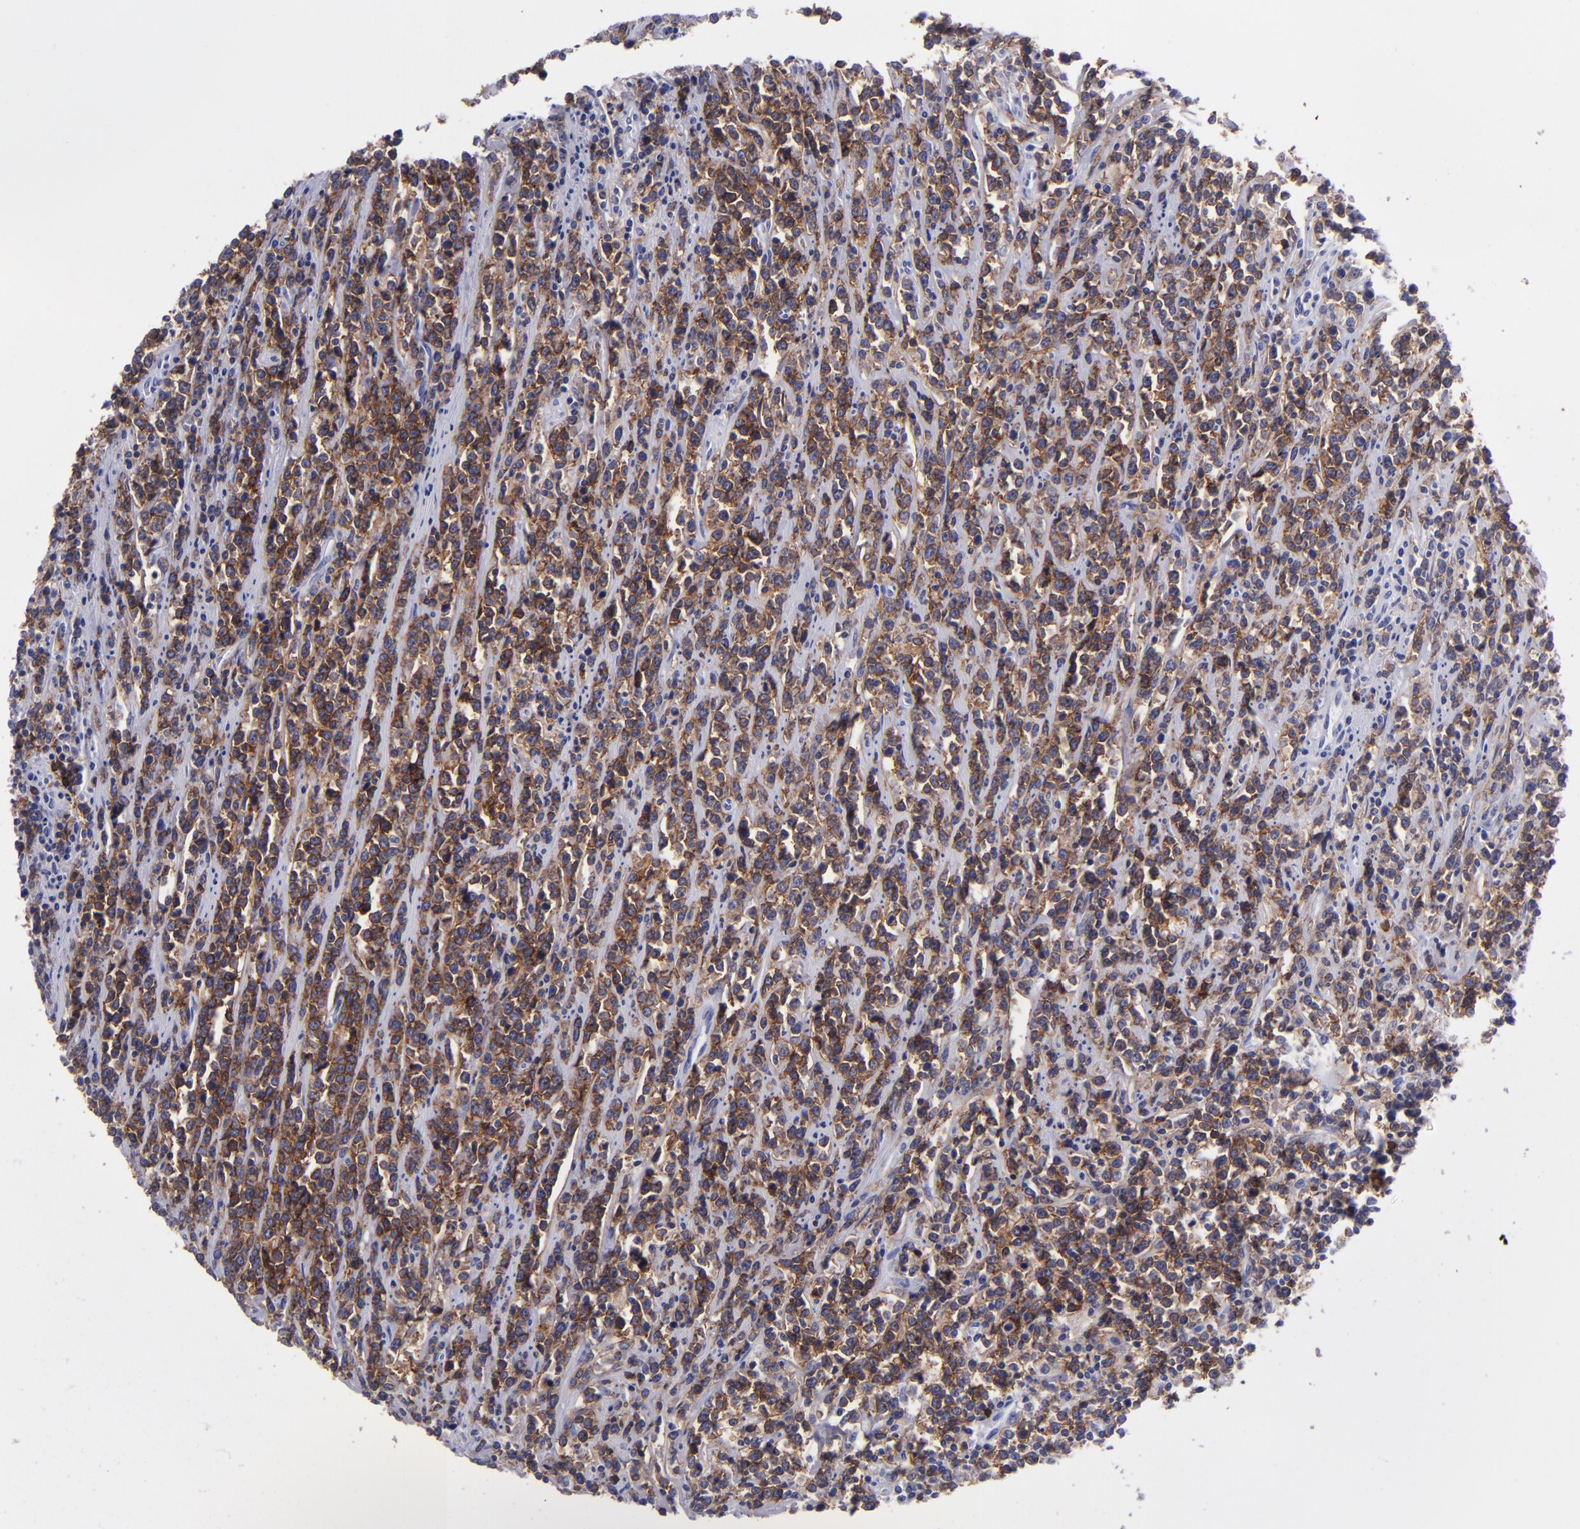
{"staining": {"intensity": "moderate", "quantity": ">75%", "location": "cytoplasmic/membranous"}, "tissue": "lymphoma", "cell_type": "Tumor cells", "image_type": "cancer", "snomed": [{"axis": "morphology", "description": "Malignant lymphoma, non-Hodgkin's type, High grade"}, {"axis": "topography", "description": "Small intestine"}, {"axis": "topography", "description": "Colon"}], "caption": "IHC of high-grade malignant lymphoma, non-Hodgkin's type reveals medium levels of moderate cytoplasmic/membranous expression in approximately >75% of tumor cells.", "gene": "CD37", "patient": {"sex": "male", "age": 8}}